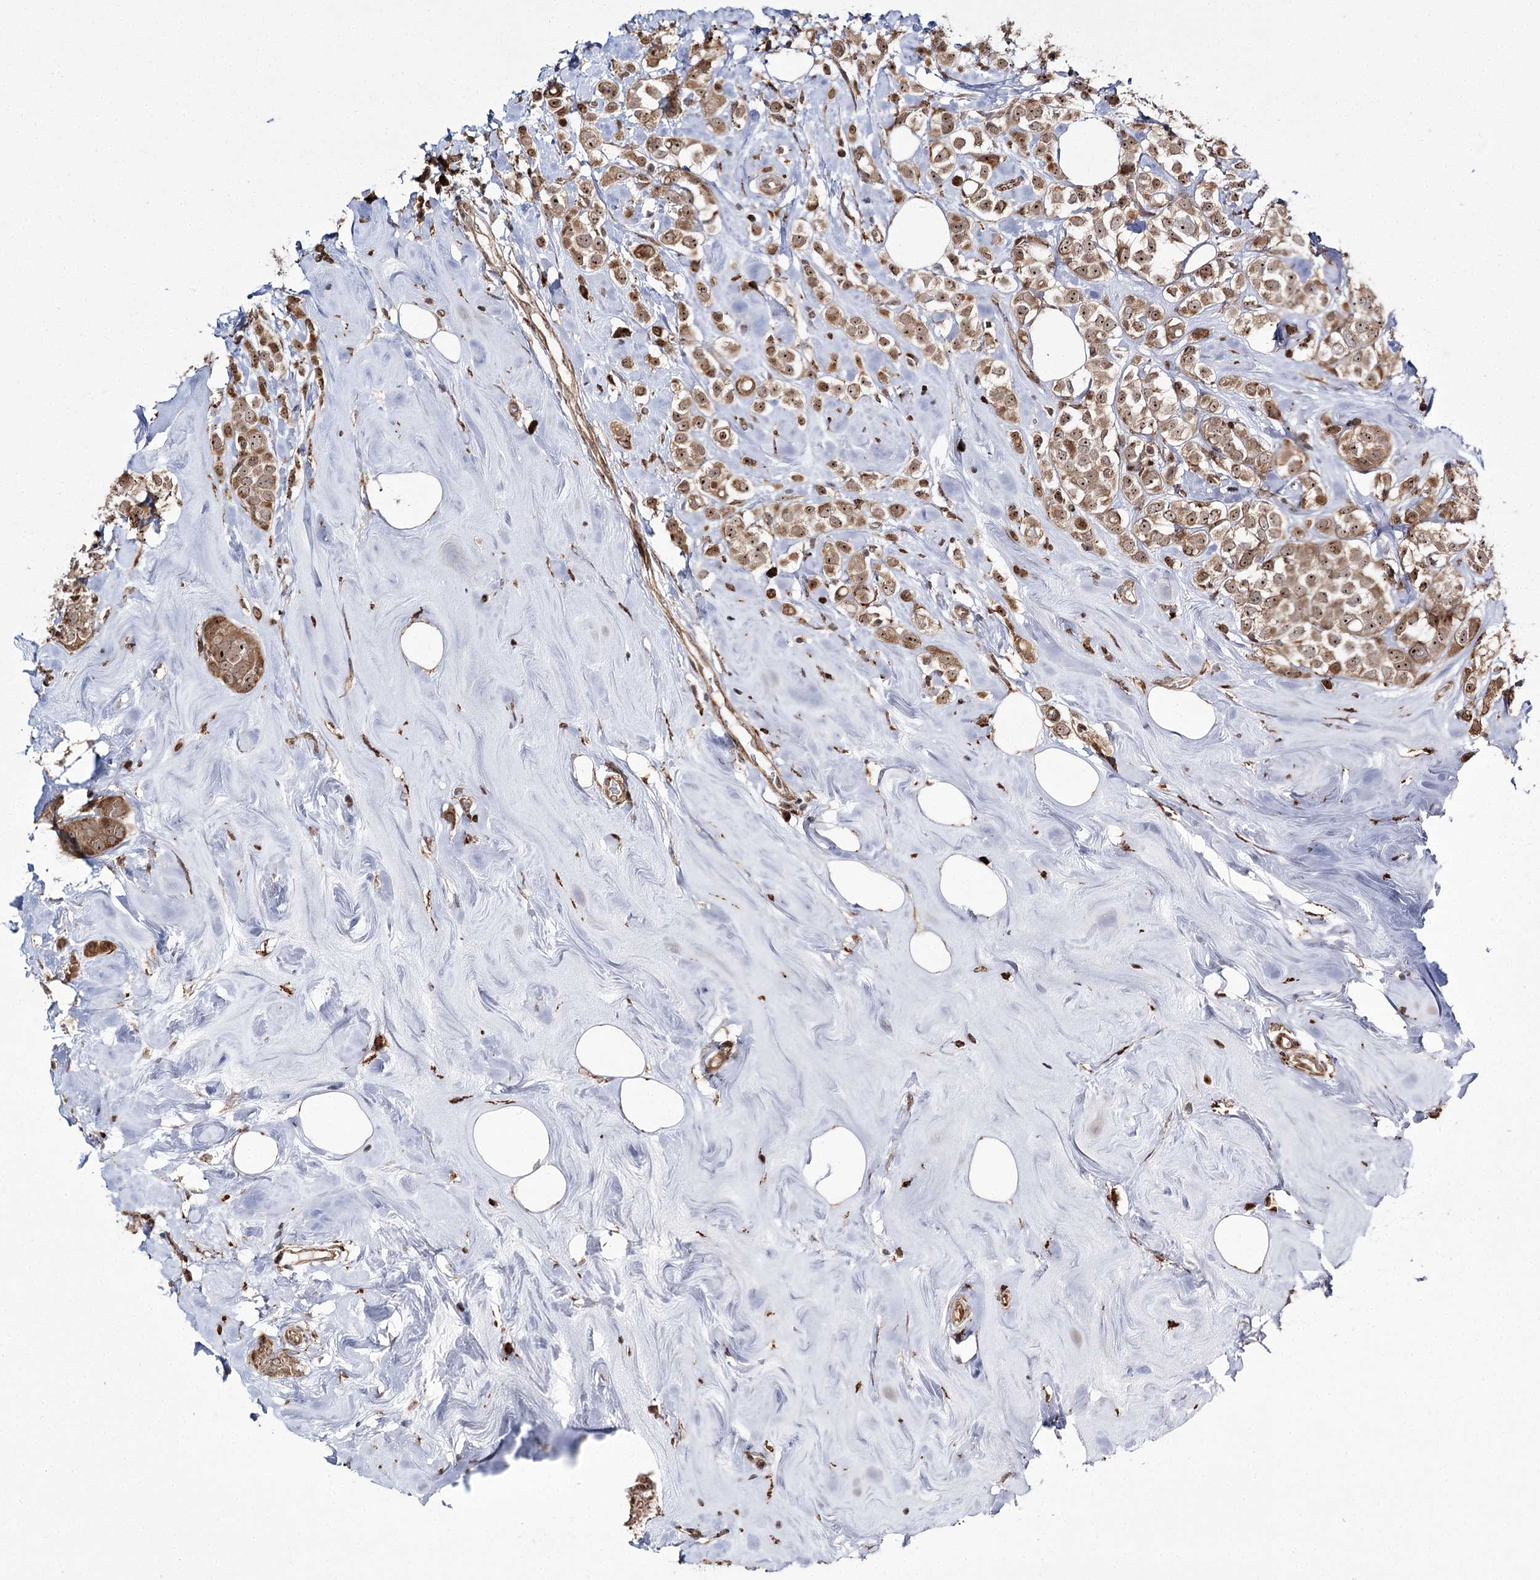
{"staining": {"intensity": "moderate", "quantity": ">75%", "location": "cytoplasmic/membranous,nuclear"}, "tissue": "breast cancer", "cell_type": "Tumor cells", "image_type": "cancer", "snomed": [{"axis": "morphology", "description": "Lobular carcinoma"}, {"axis": "topography", "description": "Breast"}], "caption": "This photomicrograph reveals immunohistochemistry staining of human breast cancer (lobular carcinoma), with medium moderate cytoplasmic/membranous and nuclear staining in about >75% of tumor cells.", "gene": "FANCL", "patient": {"sex": "female", "age": 47}}